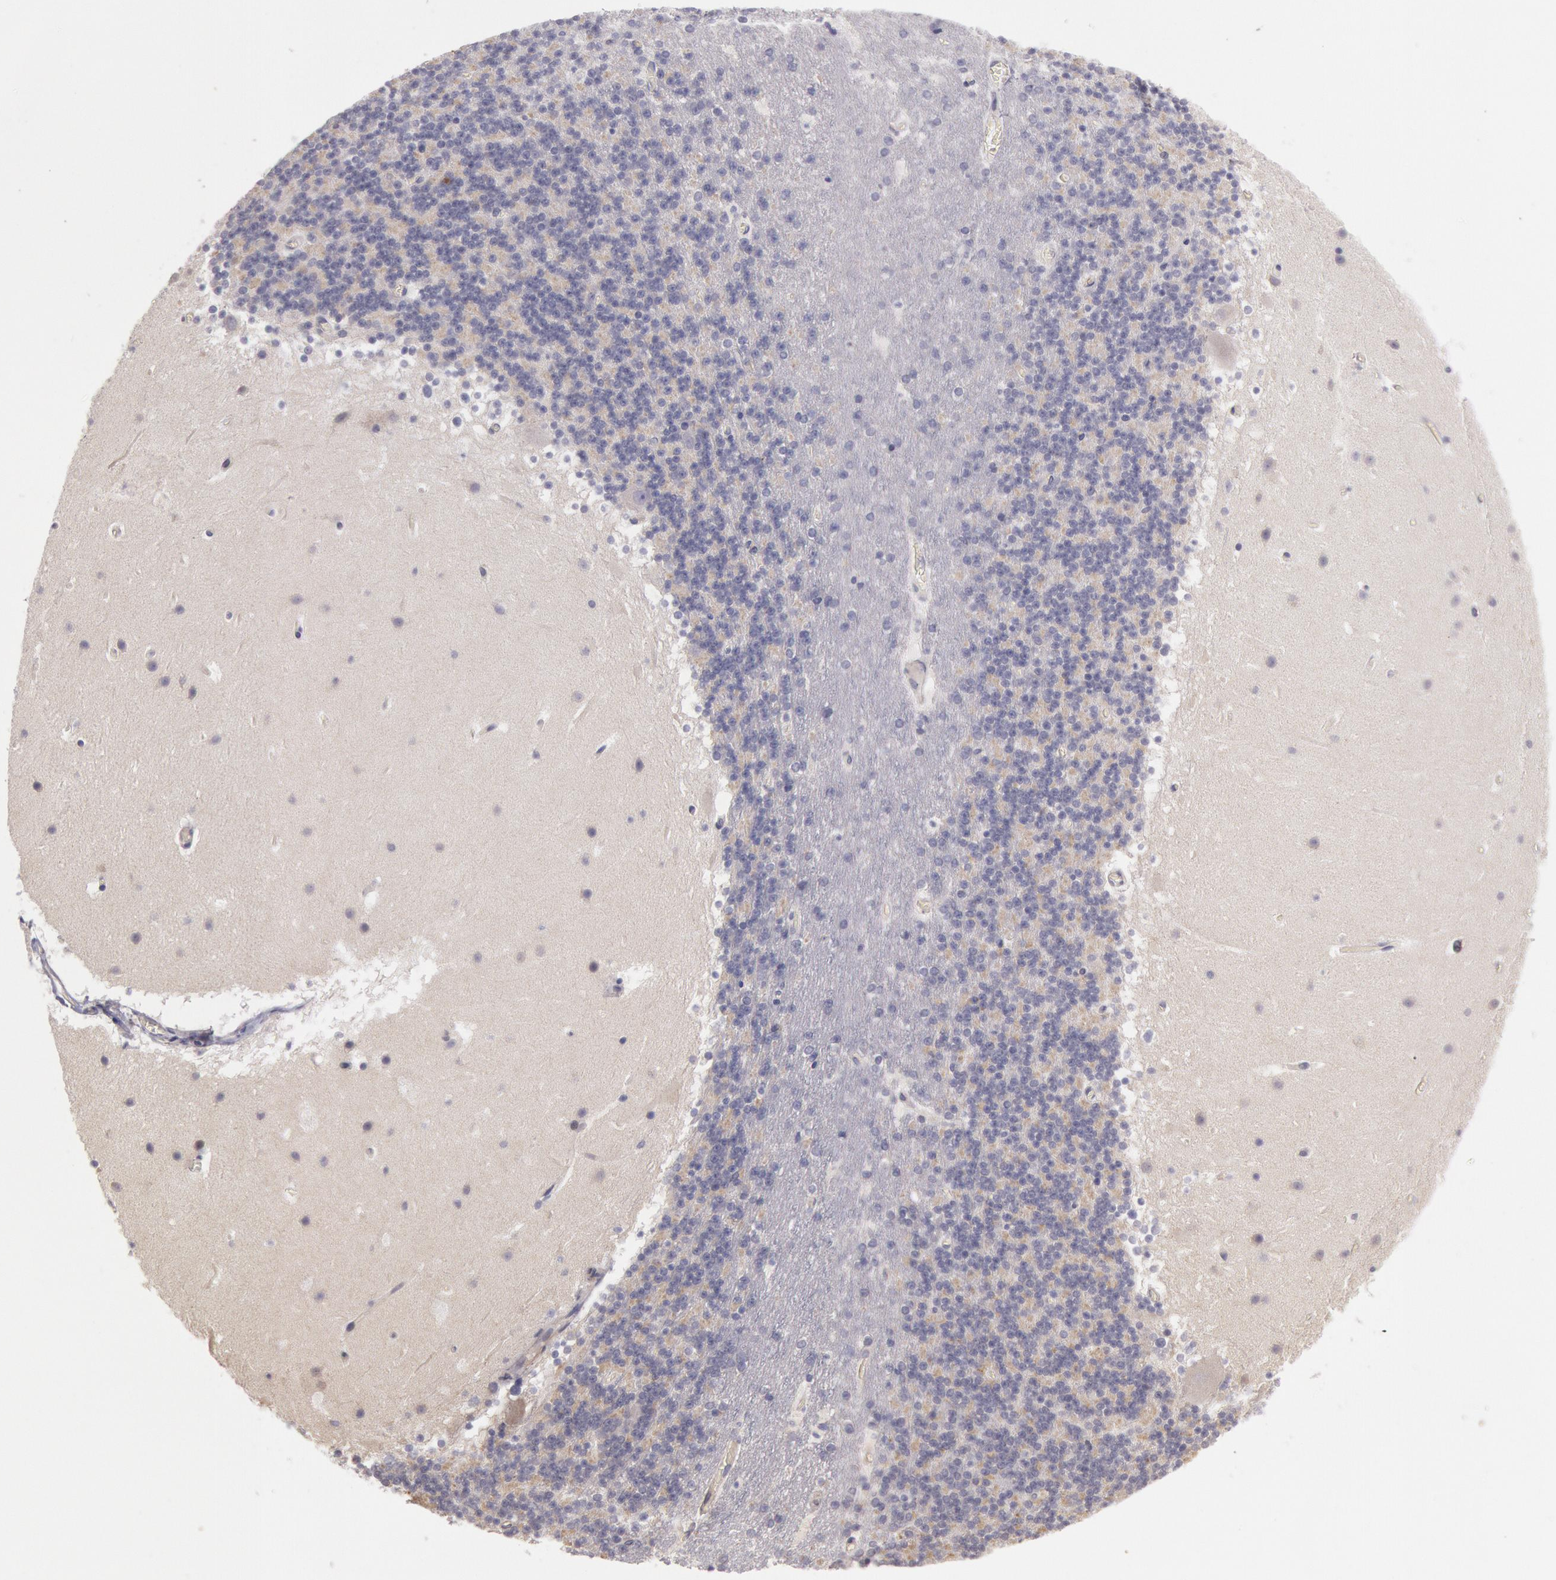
{"staining": {"intensity": "negative", "quantity": "none", "location": "none"}, "tissue": "cerebellum", "cell_type": "Cells in granular layer", "image_type": "normal", "snomed": [{"axis": "morphology", "description": "Normal tissue, NOS"}, {"axis": "topography", "description": "Cerebellum"}], "caption": "High power microscopy photomicrograph of an immunohistochemistry (IHC) histopathology image of unremarkable cerebellum, revealing no significant expression in cells in granular layer. (DAB (3,3'-diaminobenzidine) immunohistochemistry visualized using brightfield microscopy, high magnification).", "gene": "AMOTL1", "patient": {"sex": "male", "age": 45}}